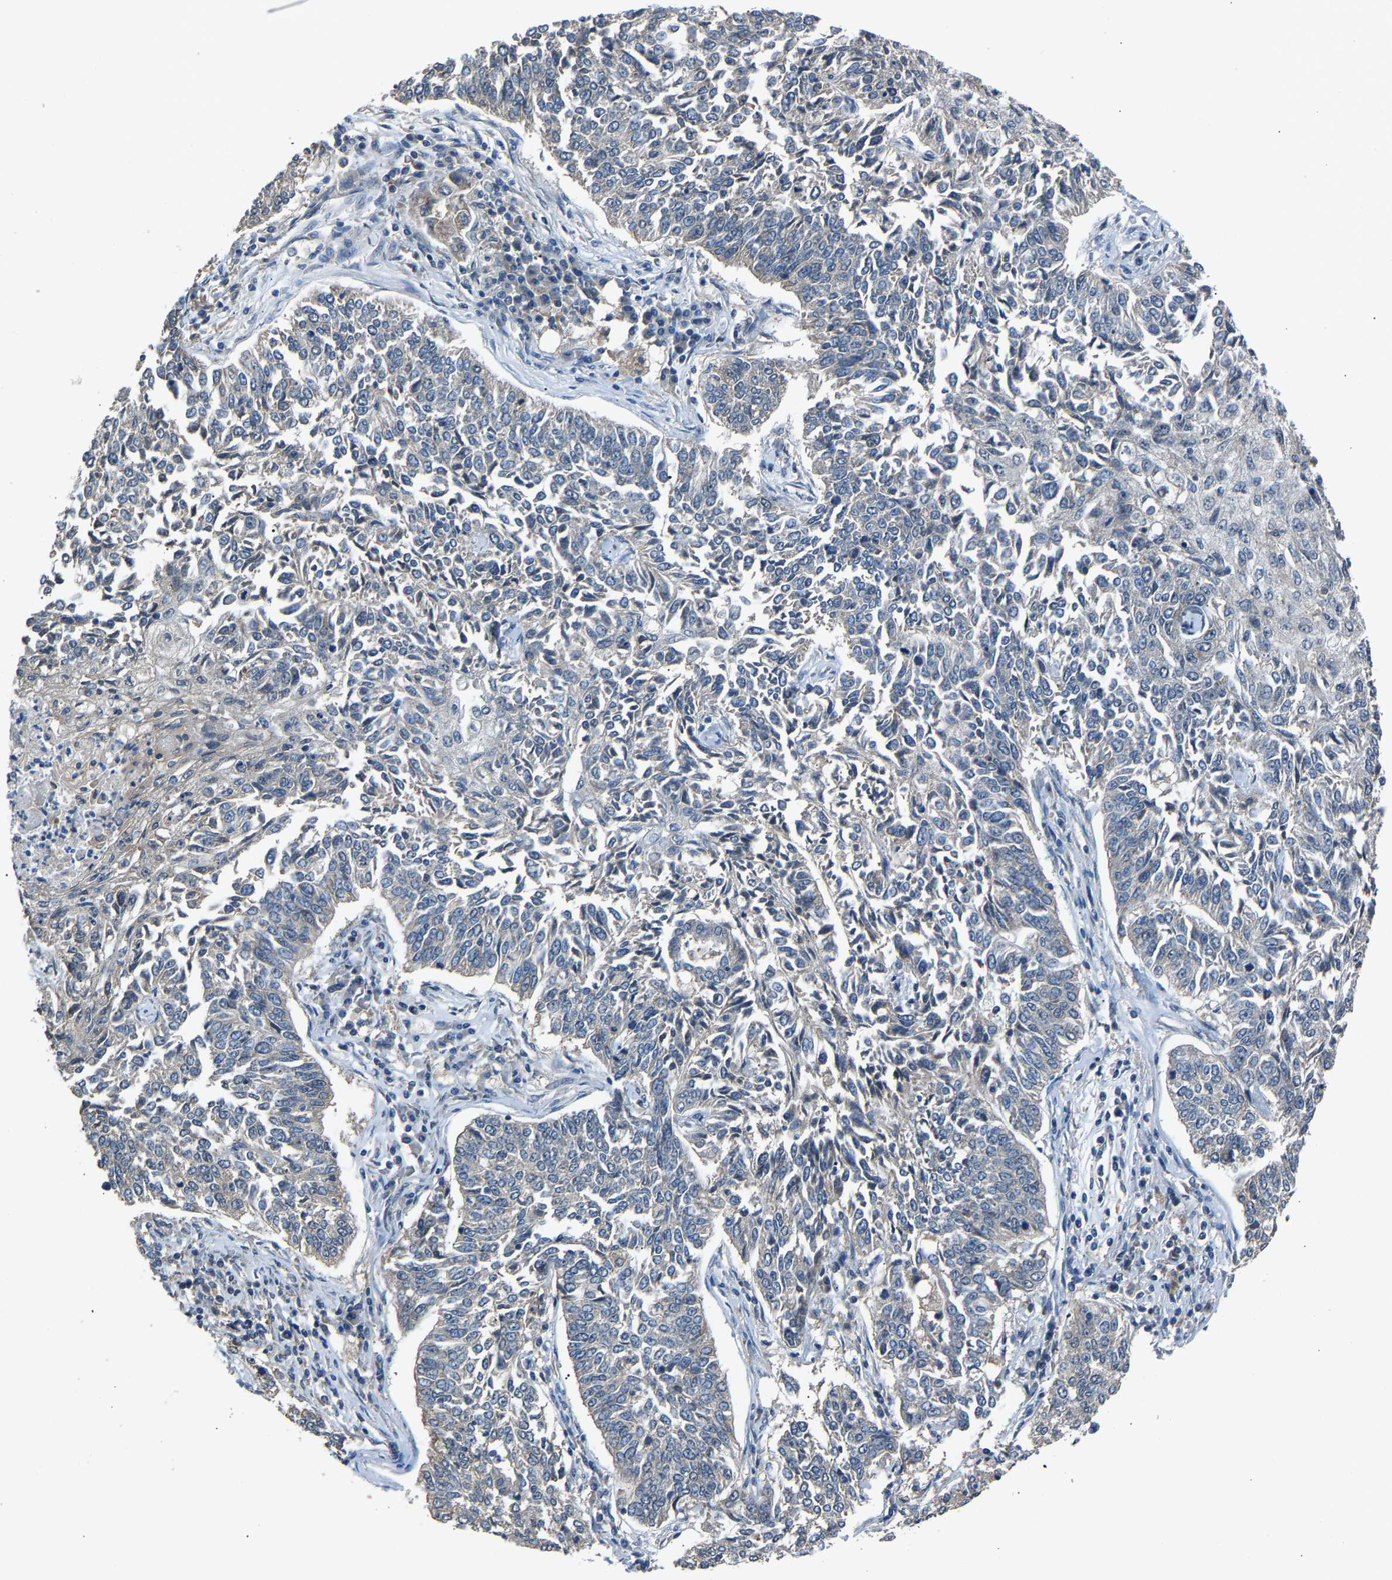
{"staining": {"intensity": "weak", "quantity": "<25%", "location": "cytoplasmic/membranous"}, "tissue": "lung cancer", "cell_type": "Tumor cells", "image_type": "cancer", "snomed": [{"axis": "morphology", "description": "Normal tissue, NOS"}, {"axis": "morphology", "description": "Squamous cell carcinoma, NOS"}, {"axis": "topography", "description": "Cartilage tissue"}, {"axis": "topography", "description": "Bronchus"}, {"axis": "topography", "description": "Lung"}], "caption": "Immunohistochemical staining of lung cancer shows no significant staining in tumor cells.", "gene": "ABCC9", "patient": {"sex": "female", "age": 49}}